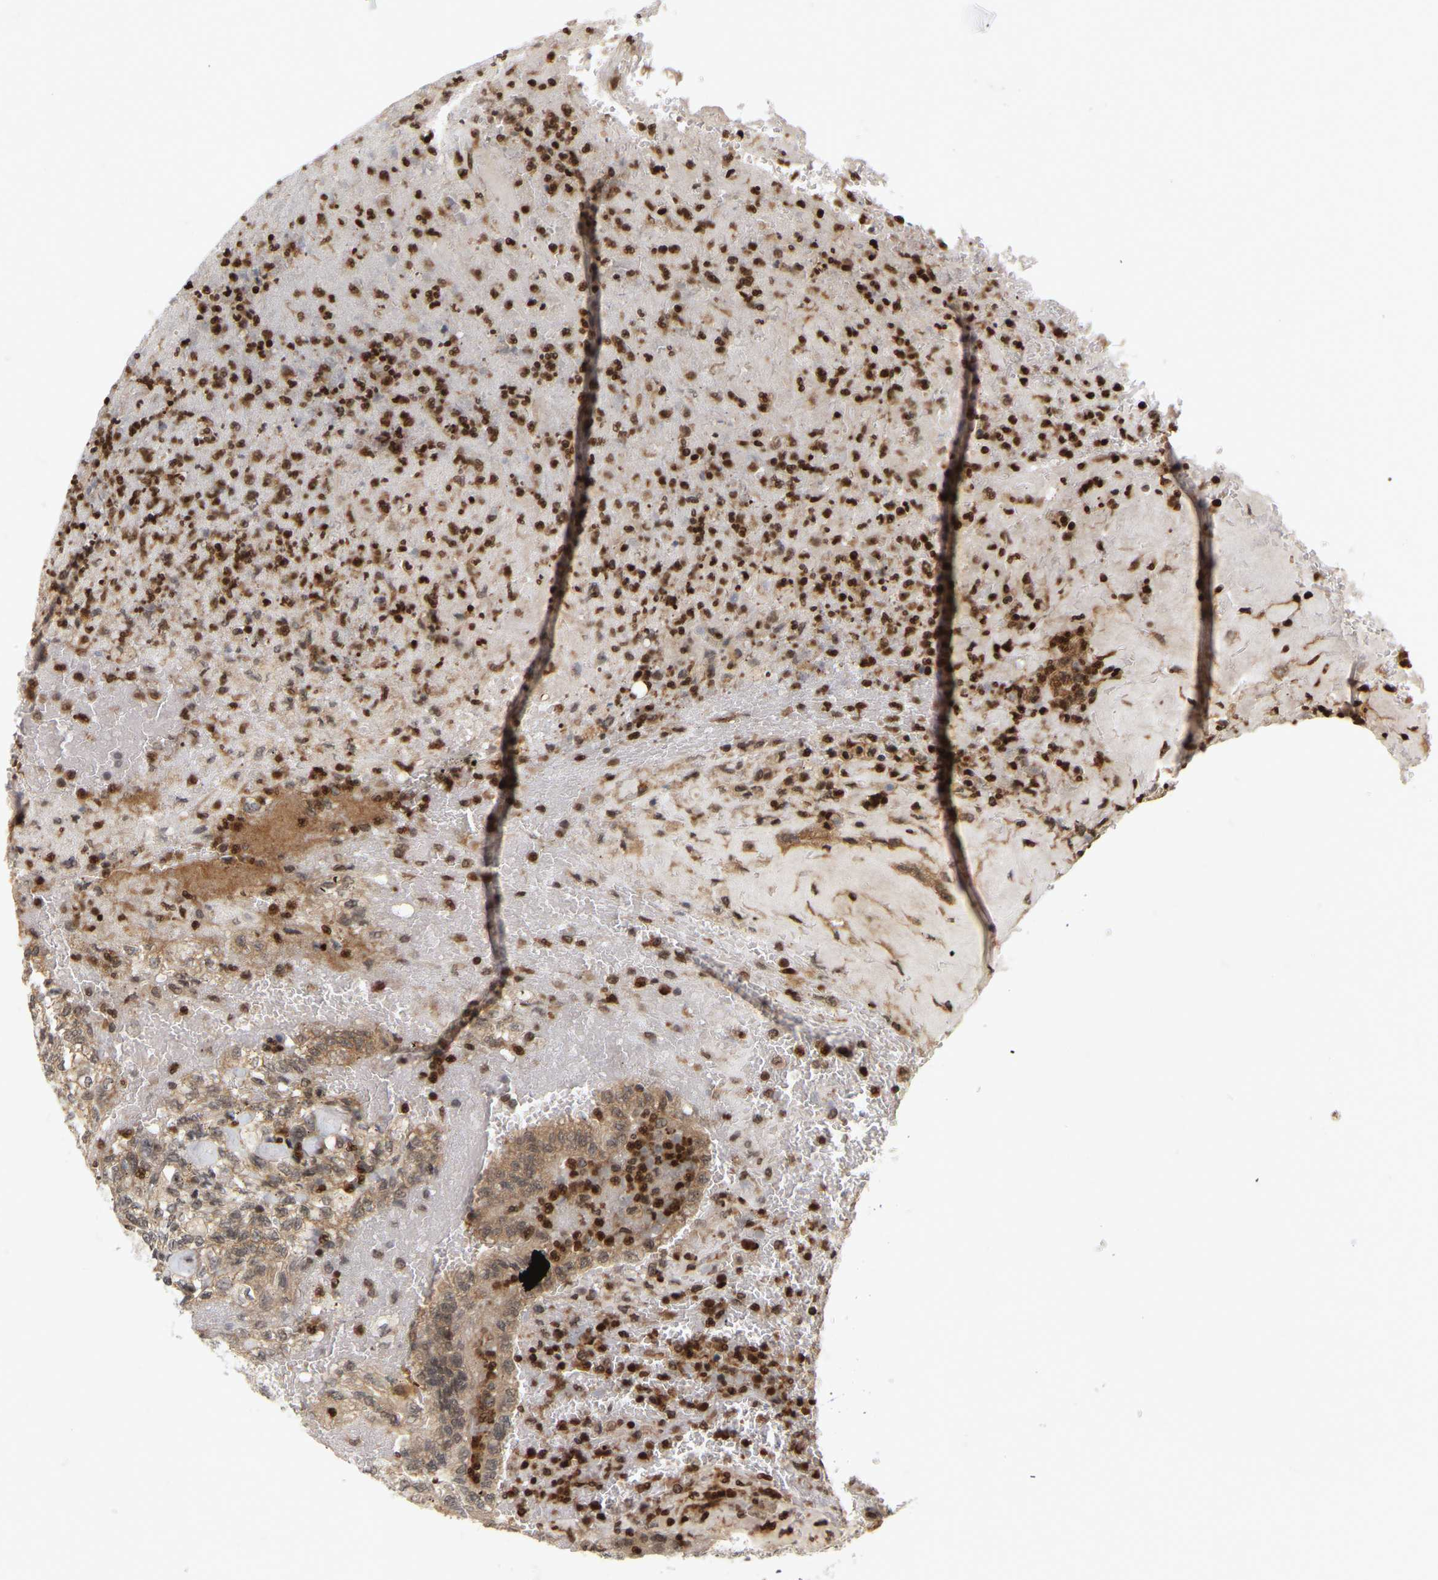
{"staining": {"intensity": "moderate", "quantity": "<25%", "location": "cytoplasmic/membranous"}, "tissue": "renal cancer", "cell_type": "Tumor cells", "image_type": "cancer", "snomed": [{"axis": "morphology", "description": "Inflammation, NOS"}, {"axis": "morphology", "description": "Adenocarcinoma, NOS"}, {"axis": "topography", "description": "Kidney"}], "caption": "DAB (3,3'-diaminobenzidine) immunohistochemical staining of human renal cancer (adenocarcinoma) reveals moderate cytoplasmic/membranous protein expression in about <25% of tumor cells.", "gene": "NFE2L2", "patient": {"sex": "male", "age": 68}}